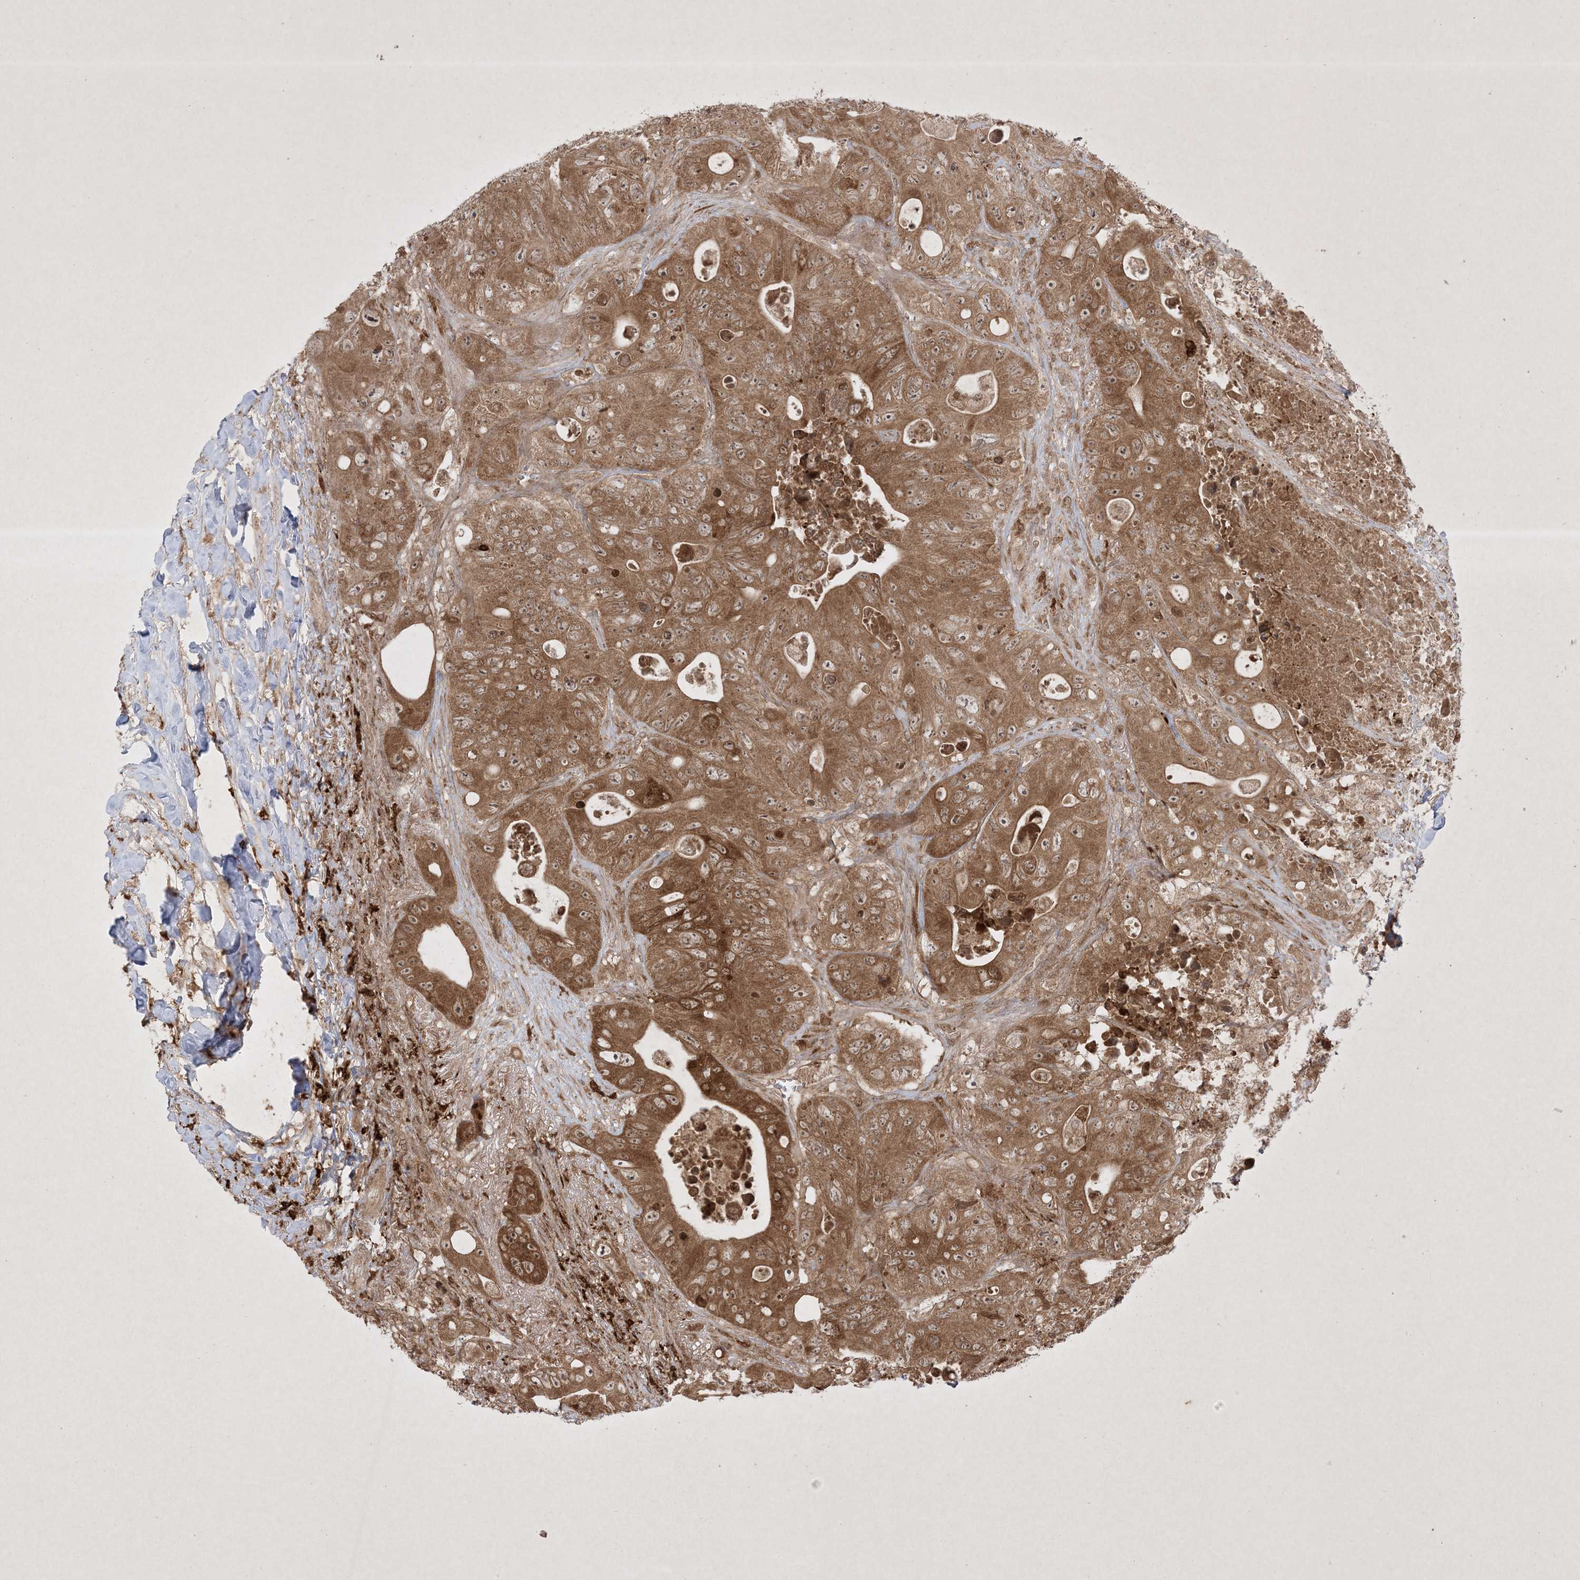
{"staining": {"intensity": "moderate", "quantity": ">75%", "location": "cytoplasmic/membranous"}, "tissue": "colorectal cancer", "cell_type": "Tumor cells", "image_type": "cancer", "snomed": [{"axis": "morphology", "description": "Adenocarcinoma, NOS"}, {"axis": "topography", "description": "Colon"}], "caption": "High-power microscopy captured an immunohistochemistry (IHC) histopathology image of colorectal cancer, revealing moderate cytoplasmic/membranous positivity in approximately >75% of tumor cells. (Brightfield microscopy of DAB IHC at high magnification).", "gene": "PTK6", "patient": {"sex": "female", "age": 46}}